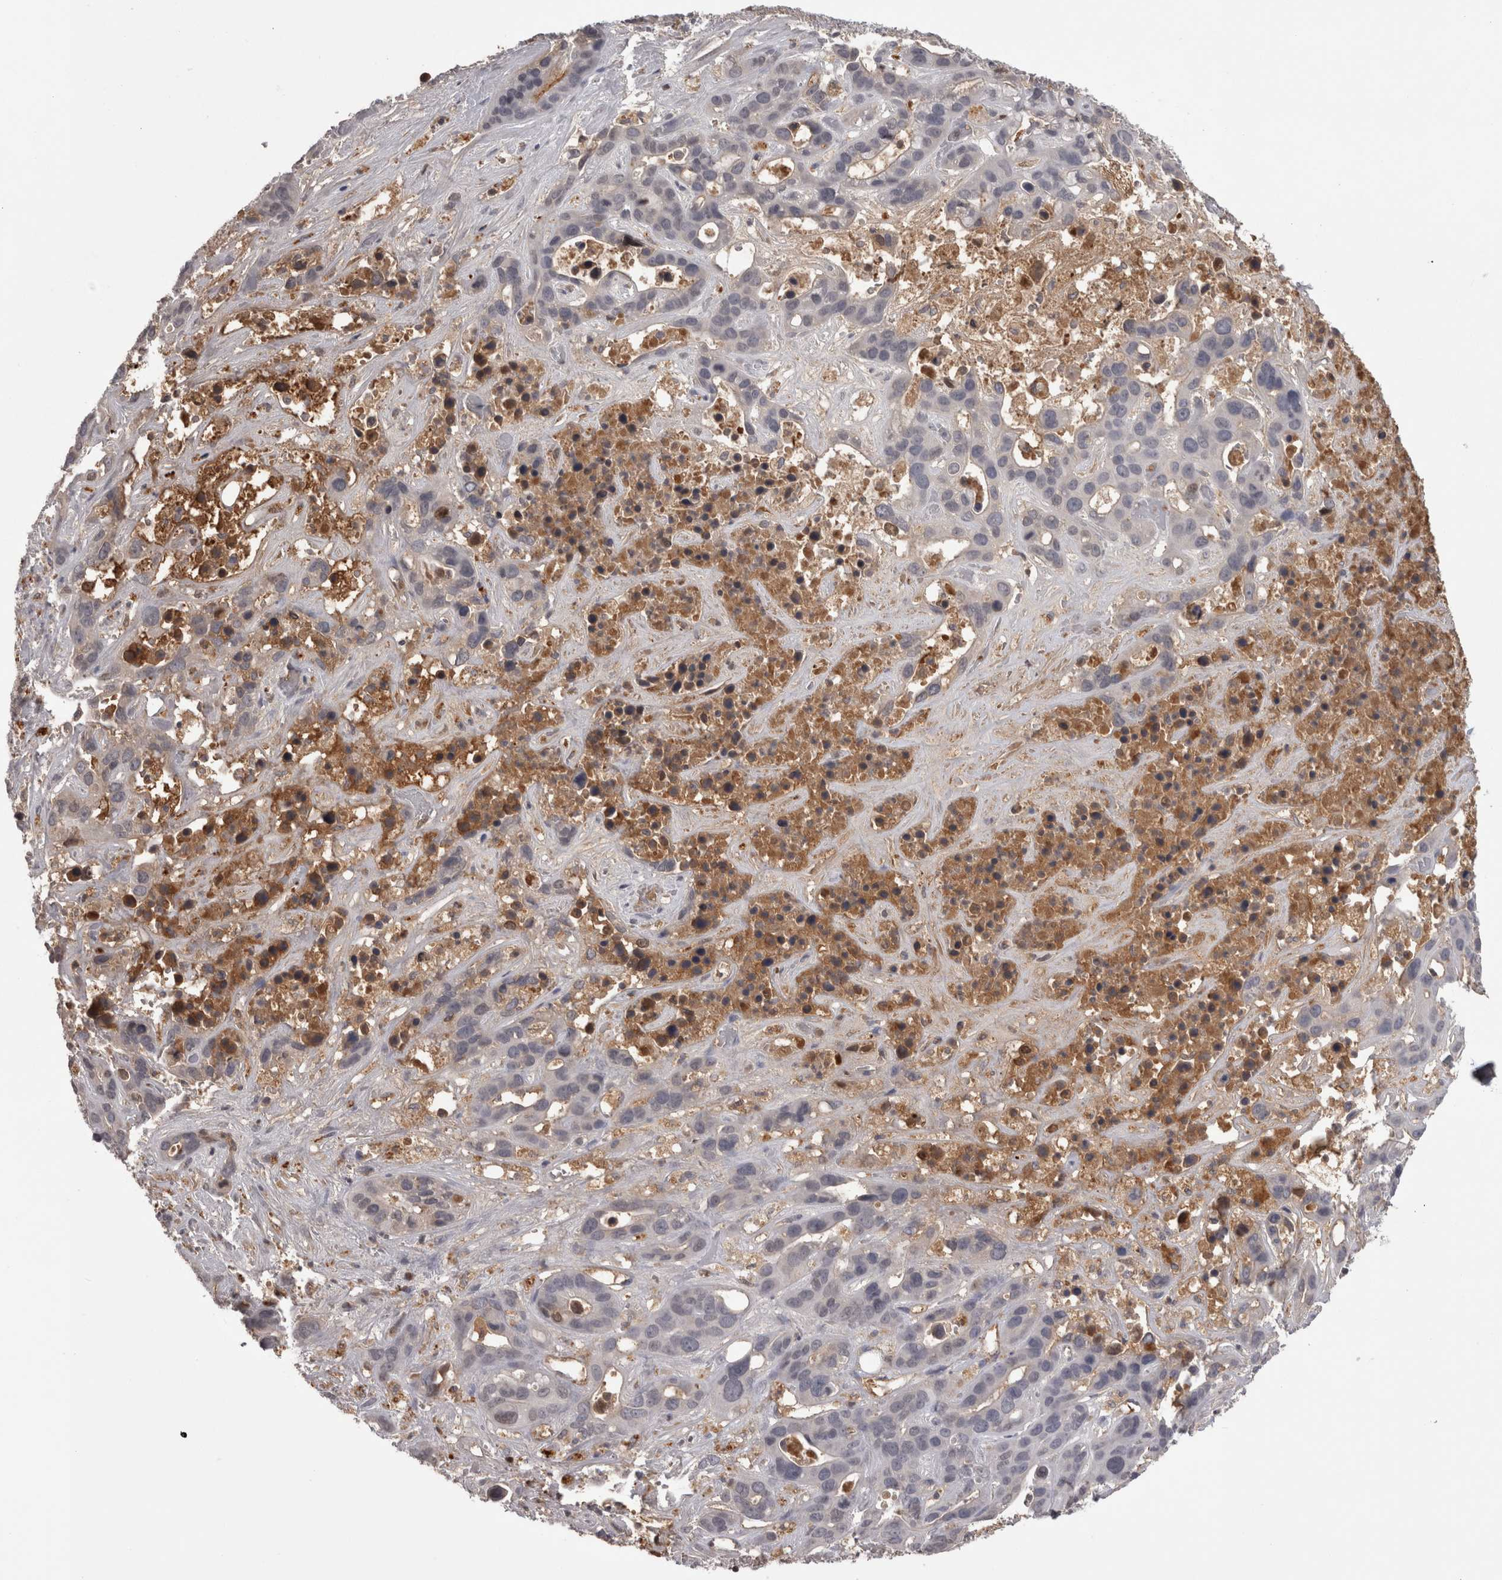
{"staining": {"intensity": "negative", "quantity": "none", "location": "none"}, "tissue": "liver cancer", "cell_type": "Tumor cells", "image_type": "cancer", "snomed": [{"axis": "morphology", "description": "Cholangiocarcinoma"}, {"axis": "topography", "description": "Liver"}], "caption": "A micrograph of liver cancer stained for a protein displays no brown staining in tumor cells.", "gene": "SAA4", "patient": {"sex": "female", "age": 65}}